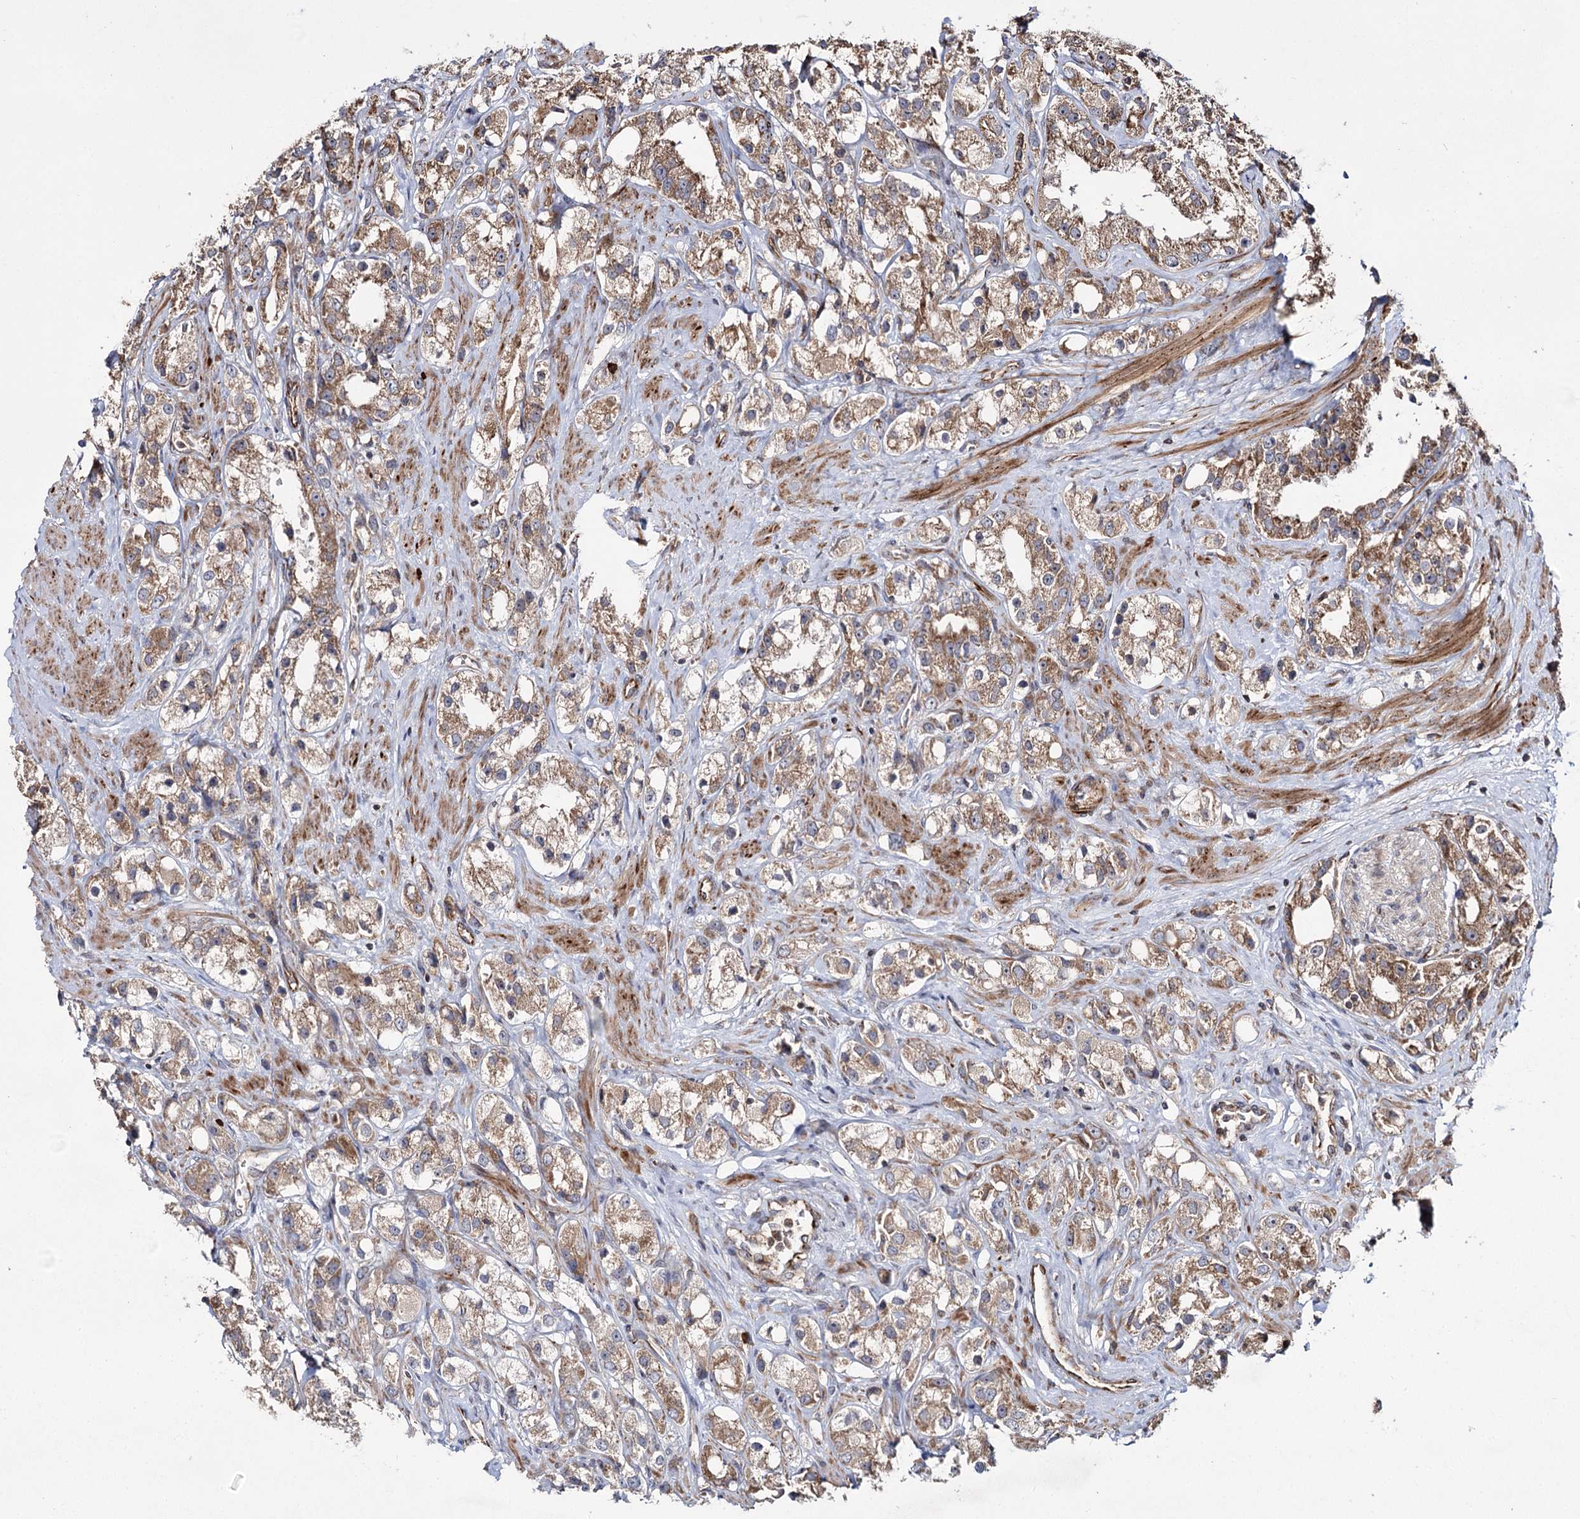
{"staining": {"intensity": "moderate", "quantity": ">75%", "location": "cytoplasmic/membranous"}, "tissue": "prostate cancer", "cell_type": "Tumor cells", "image_type": "cancer", "snomed": [{"axis": "morphology", "description": "Adenocarcinoma, NOS"}, {"axis": "topography", "description": "Prostate"}], "caption": "Immunohistochemical staining of human prostate adenocarcinoma displays moderate cytoplasmic/membranous protein expression in approximately >75% of tumor cells. (DAB = brown stain, brightfield microscopy at high magnification).", "gene": "HECTD2", "patient": {"sex": "male", "age": 79}}